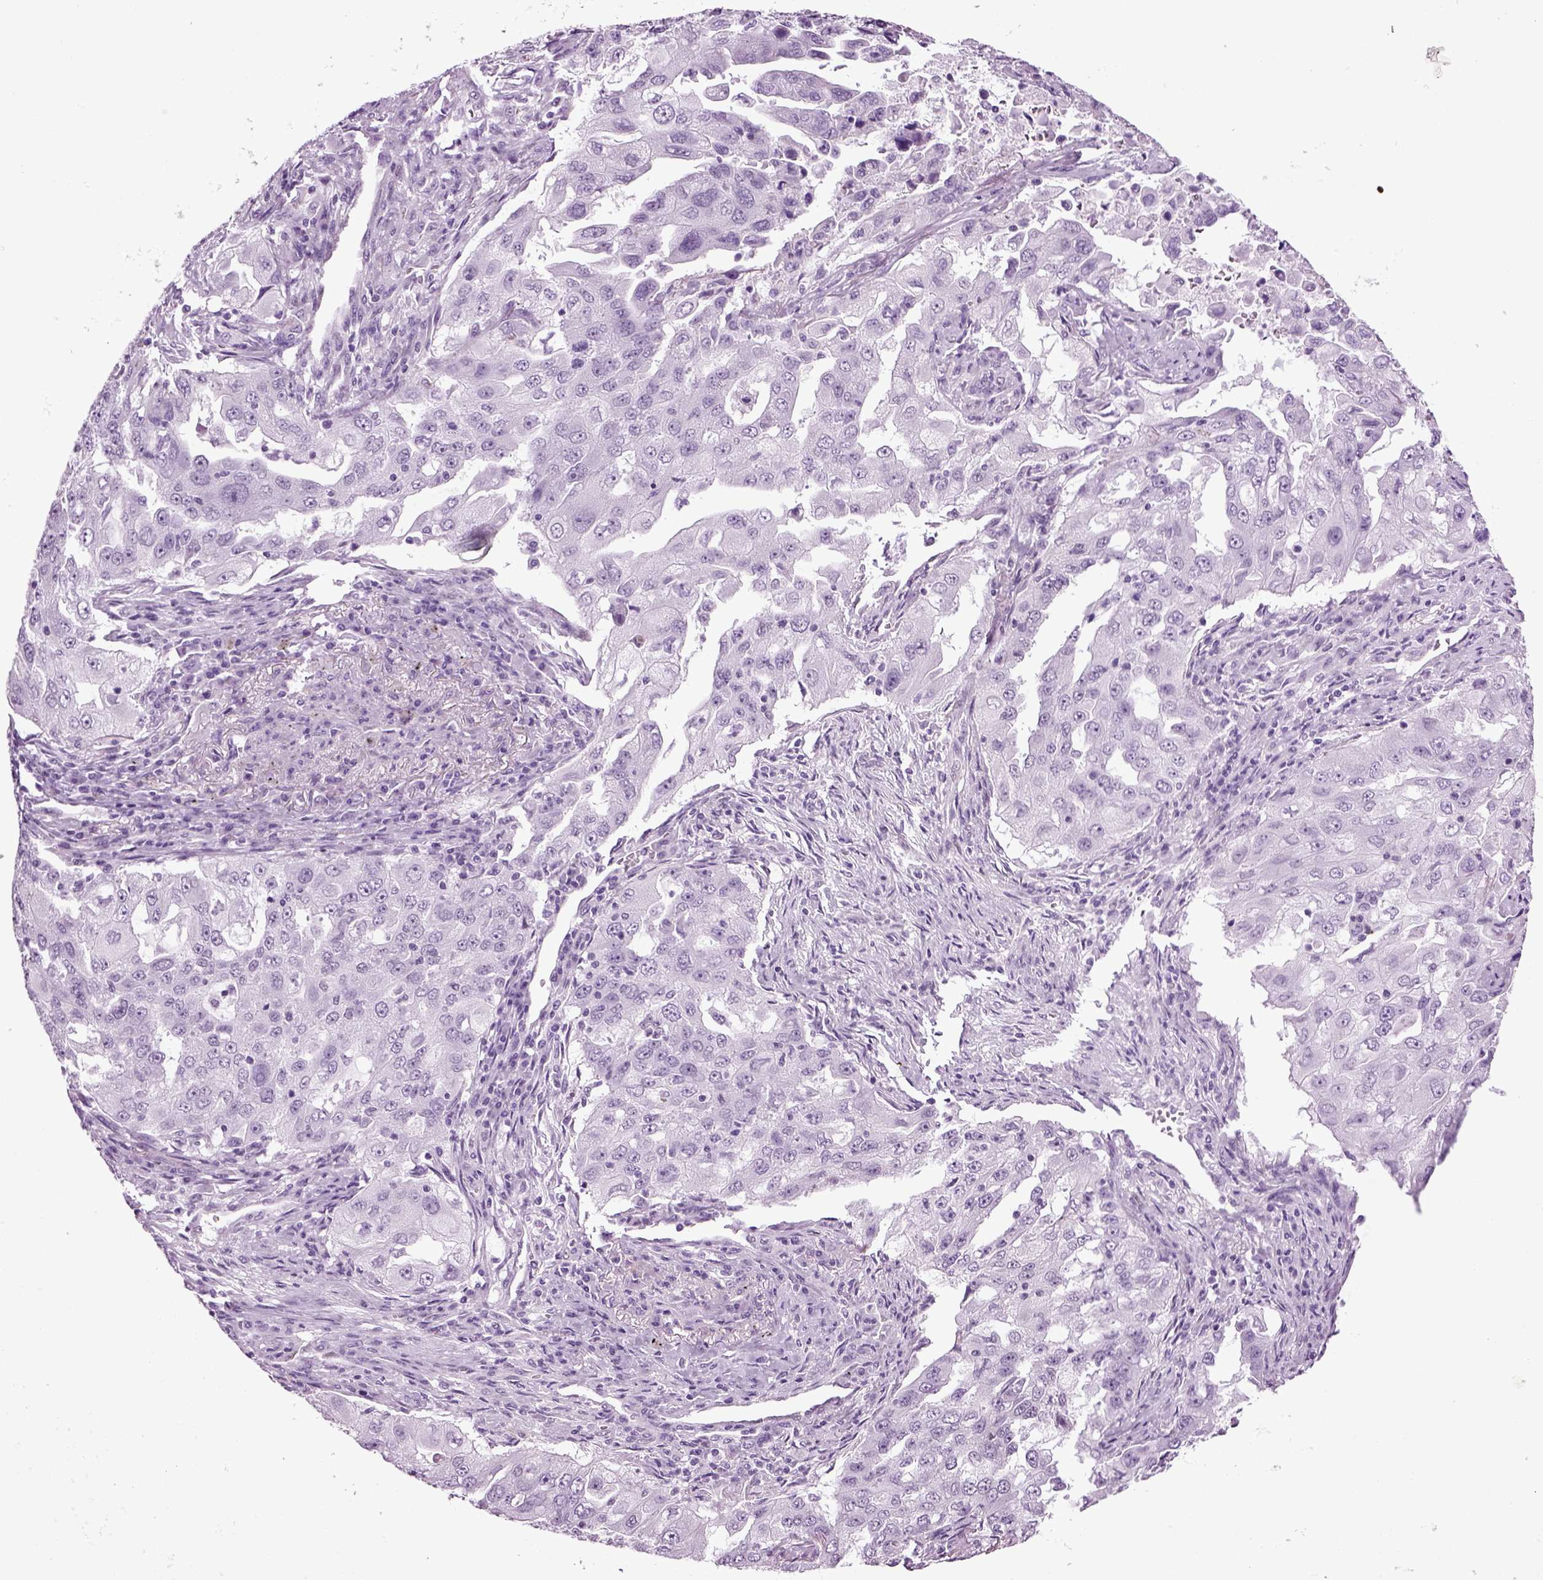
{"staining": {"intensity": "negative", "quantity": "none", "location": "none"}, "tissue": "lung cancer", "cell_type": "Tumor cells", "image_type": "cancer", "snomed": [{"axis": "morphology", "description": "Adenocarcinoma, NOS"}, {"axis": "topography", "description": "Lung"}], "caption": "Immunohistochemical staining of lung cancer (adenocarcinoma) demonstrates no significant staining in tumor cells.", "gene": "RFX3", "patient": {"sex": "female", "age": 61}}